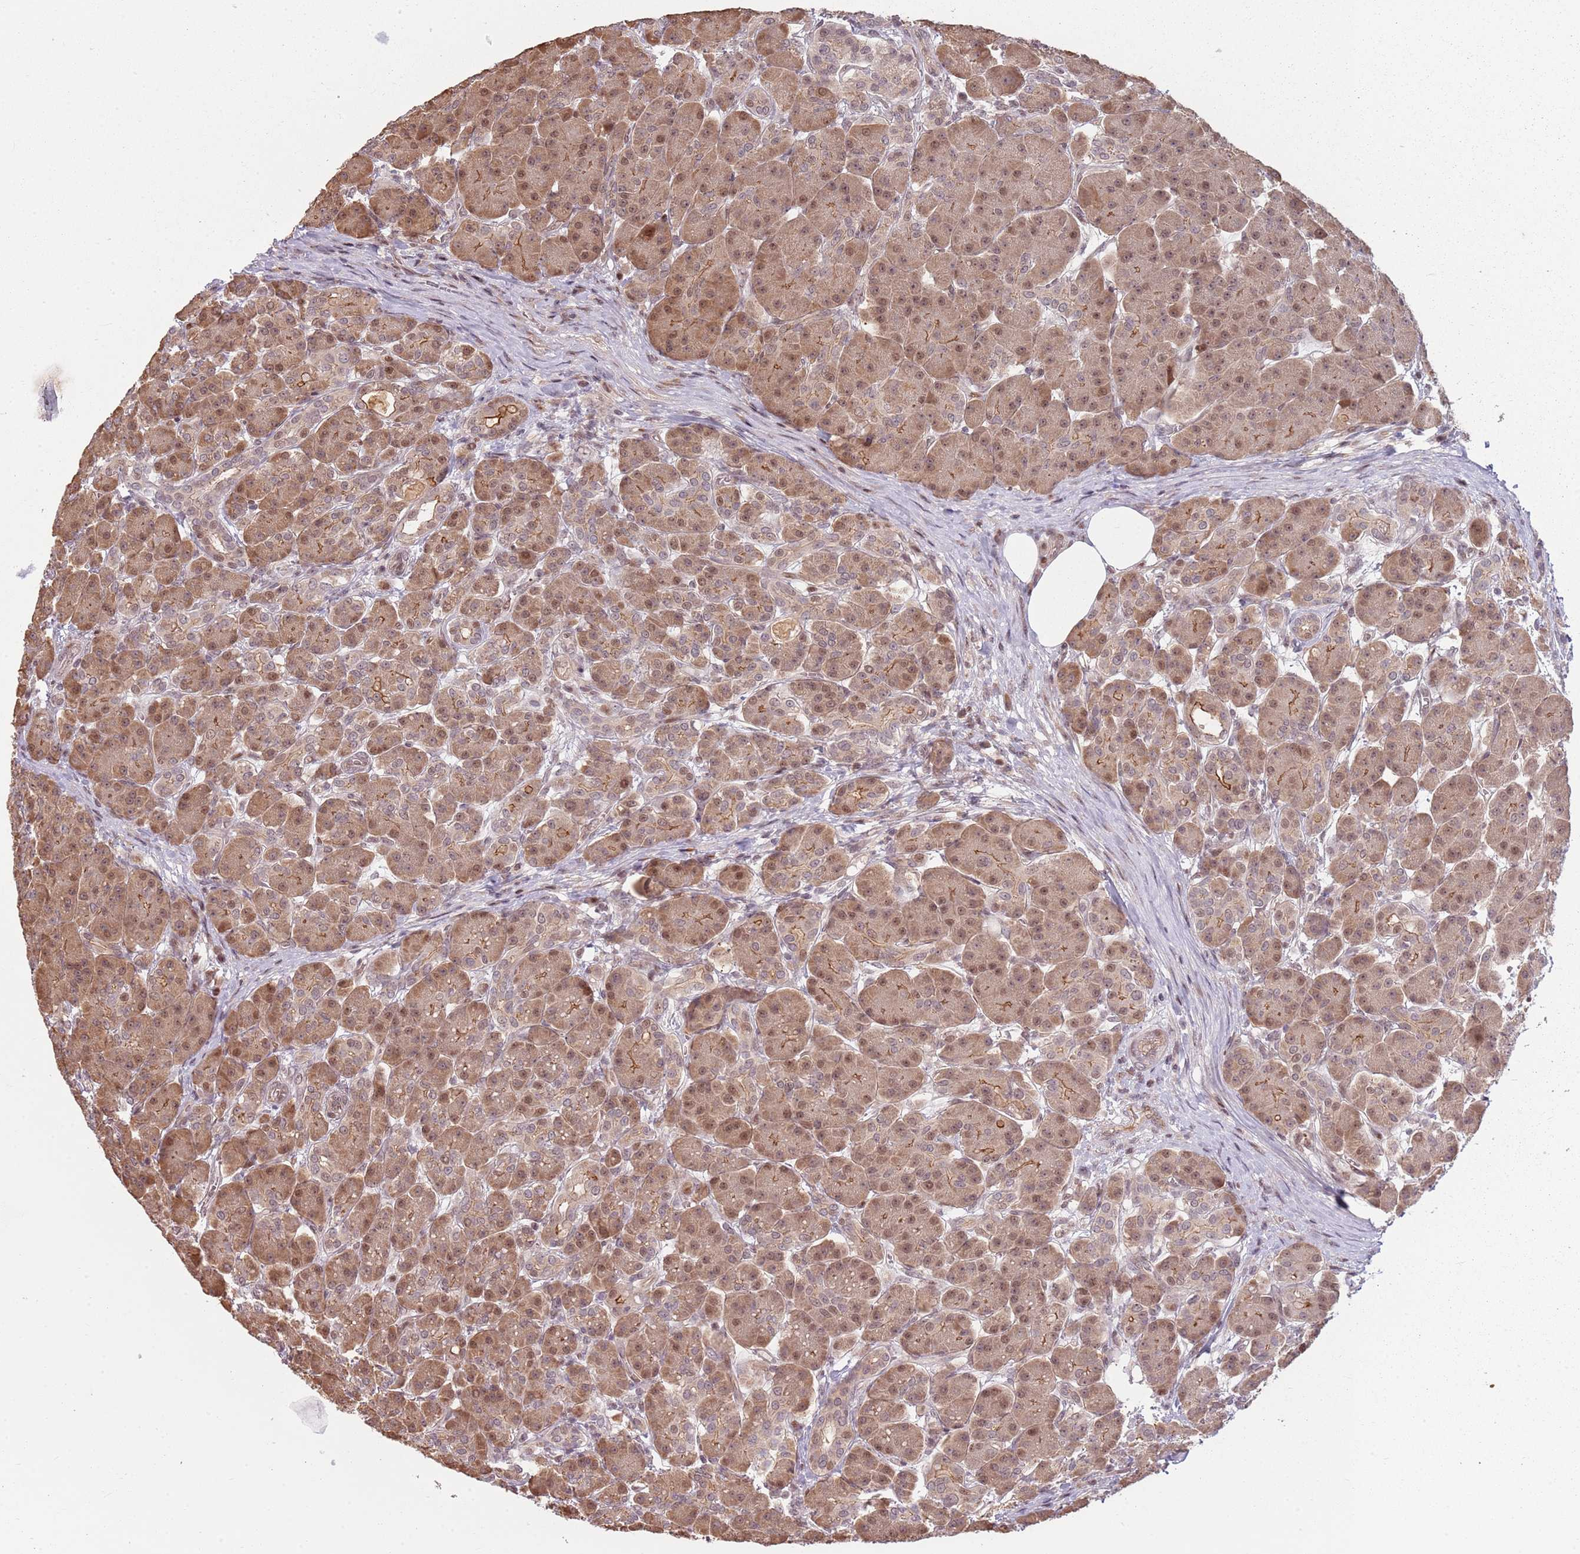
{"staining": {"intensity": "moderate", "quantity": ">75%", "location": "cytoplasmic/membranous,nuclear"}, "tissue": "pancreas", "cell_type": "Exocrine glandular cells", "image_type": "normal", "snomed": [{"axis": "morphology", "description": "Normal tissue, NOS"}, {"axis": "topography", "description": "Pancreas"}], "caption": "High-magnification brightfield microscopy of unremarkable pancreas stained with DAB (brown) and counterstained with hematoxylin (blue). exocrine glandular cells exhibit moderate cytoplasmic/membranous,nuclear expression is appreciated in approximately>75% of cells. The protein is stained brown, and the nuclei are stained in blue (DAB IHC with brightfield microscopy, high magnification).", "gene": "ADGRG1", "patient": {"sex": "male", "age": 63}}